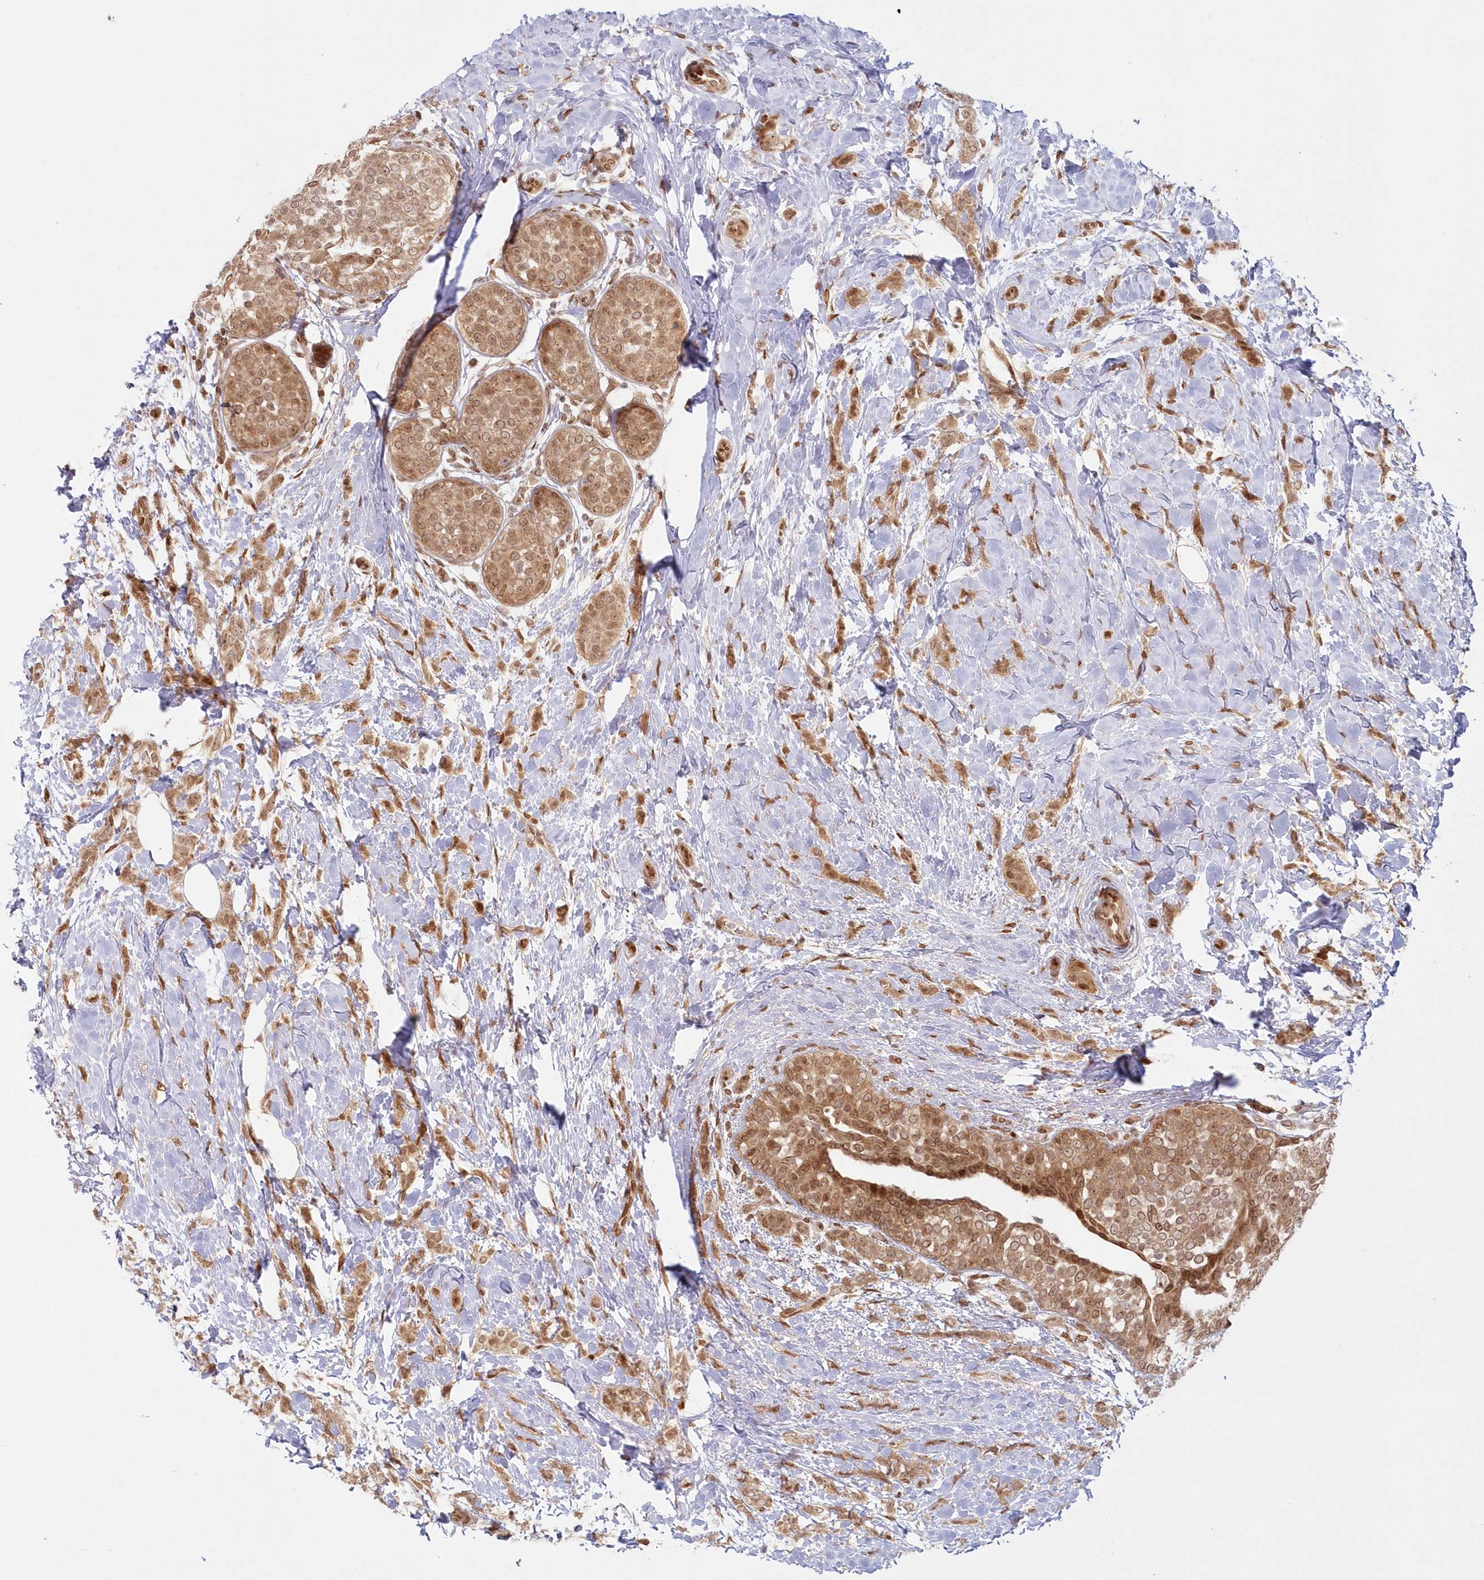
{"staining": {"intensity": "moderate", "quantity": ">75%", "location": "cytoplasmic/membranous,nuclear"}, "tissue": "breast cancer", "cell_type": "Tumor cells", "image_type": "cancer", "snomed": [{"axis": "morphology", "description": "Lobular carcinoma, in situ"}, {"axis": "morphology", "description": "Lobular carcinoma"}, {"axis": "topography", "description": "Breast"}], "caption": "Breast lobular carcinoma in situ stained with immunohistochemistry (IHC) displays moderate cytoplasmic/membranous and nuclear expression in about >75% of tumor cells.", "gene": "TOGARAM2", "patient": {"sex": "female", "age": 41}}